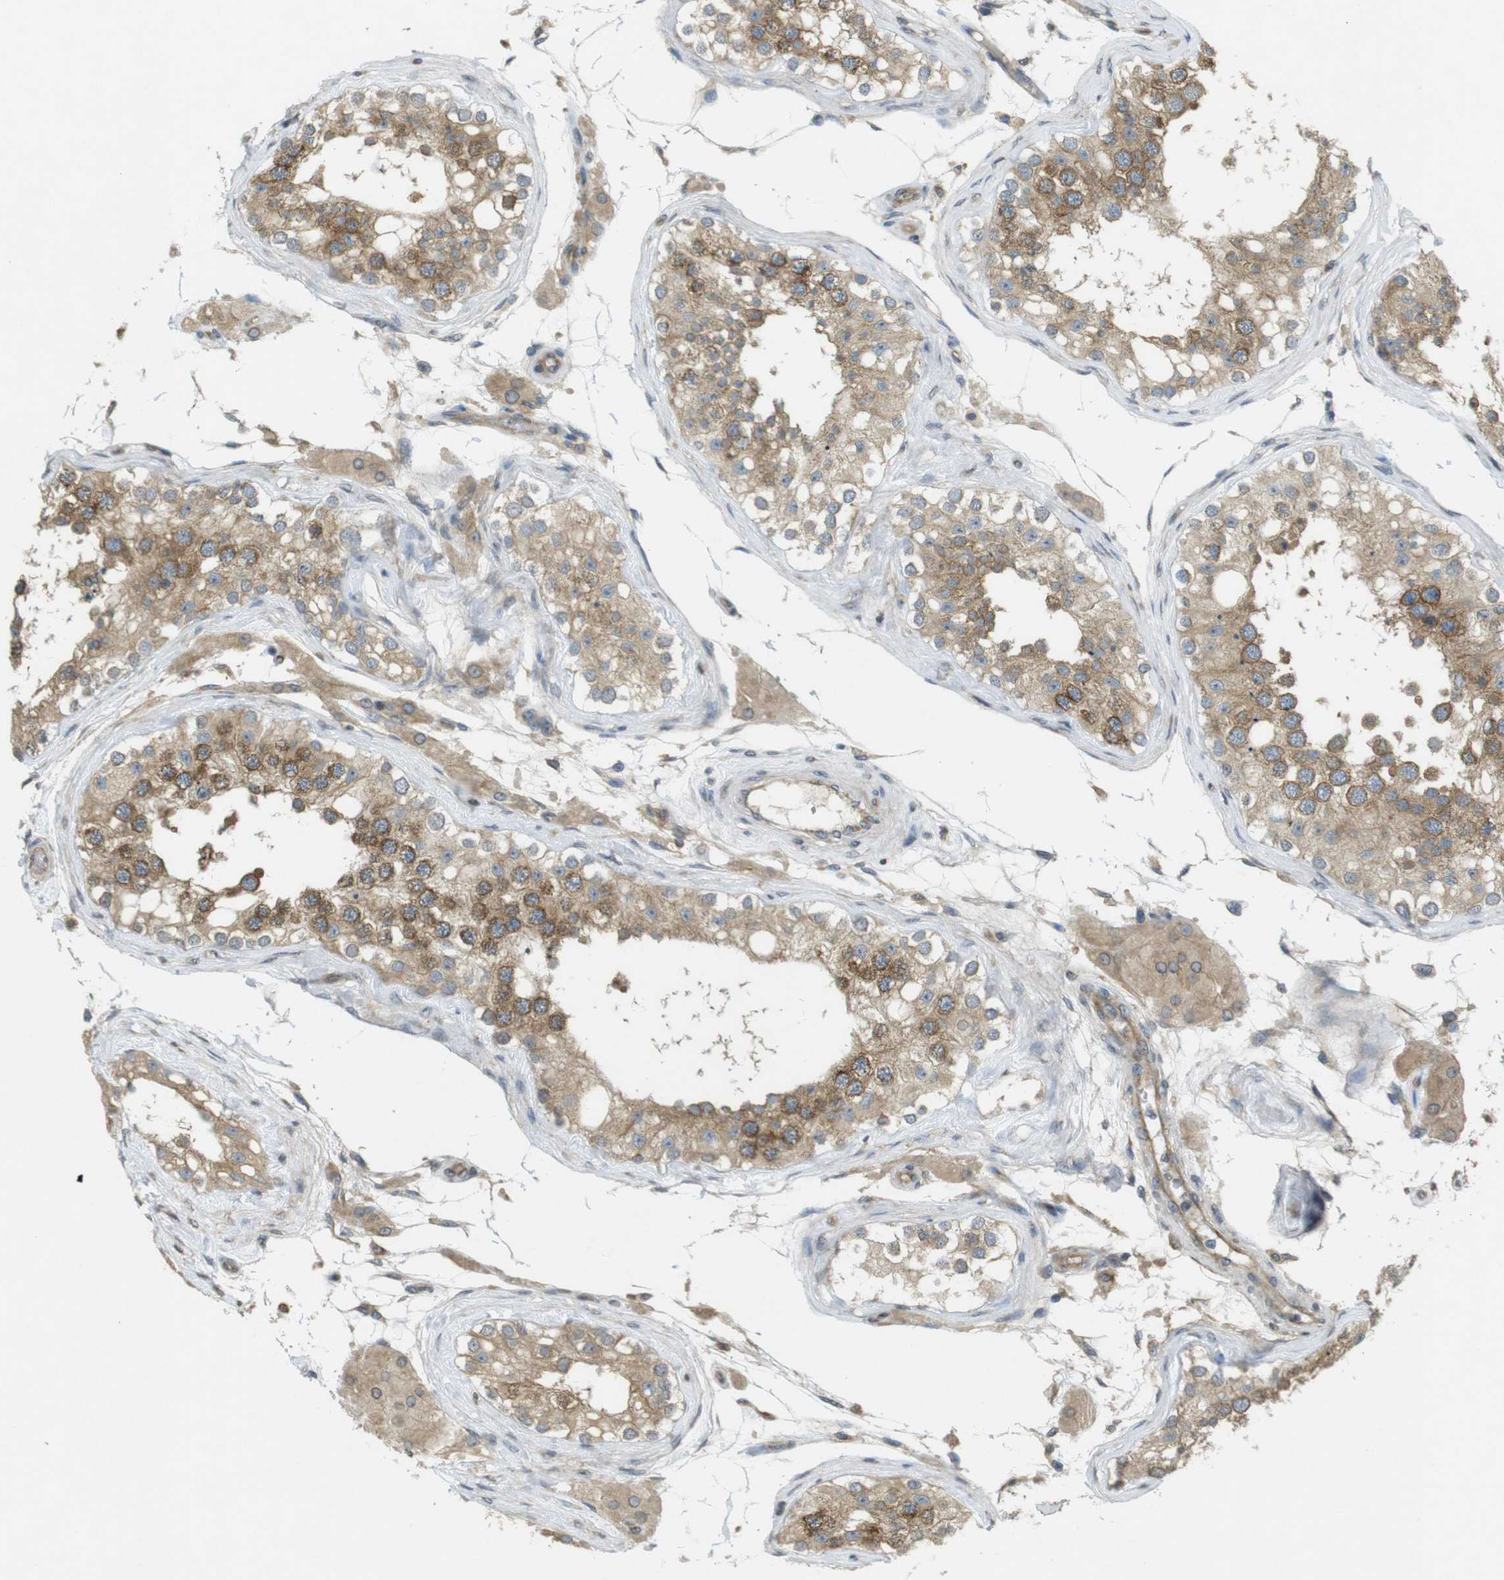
{"staining": {"intensity": "moderate", "quantity": ">75%", "location": "cytoplasmic/membranous"}, "tissue": "testis", "cell_type": "Cells in seminiferous ducts", "image_type": "normal", "snomed": [{"axis": "morphology", "description": "Normal tissue, NOS"}, {"axis": "topography", "description": "Testis"}], "caption": "A brown stain highlights moderate cytoplasmic/membranous expression of a protein in cells in seminiferous ducts of normal testis. (DAB = brown stain, brightfield microscopy at high magnification).", "gene": "KIF5B", "patient": {"sex": "male", "age": 68}}